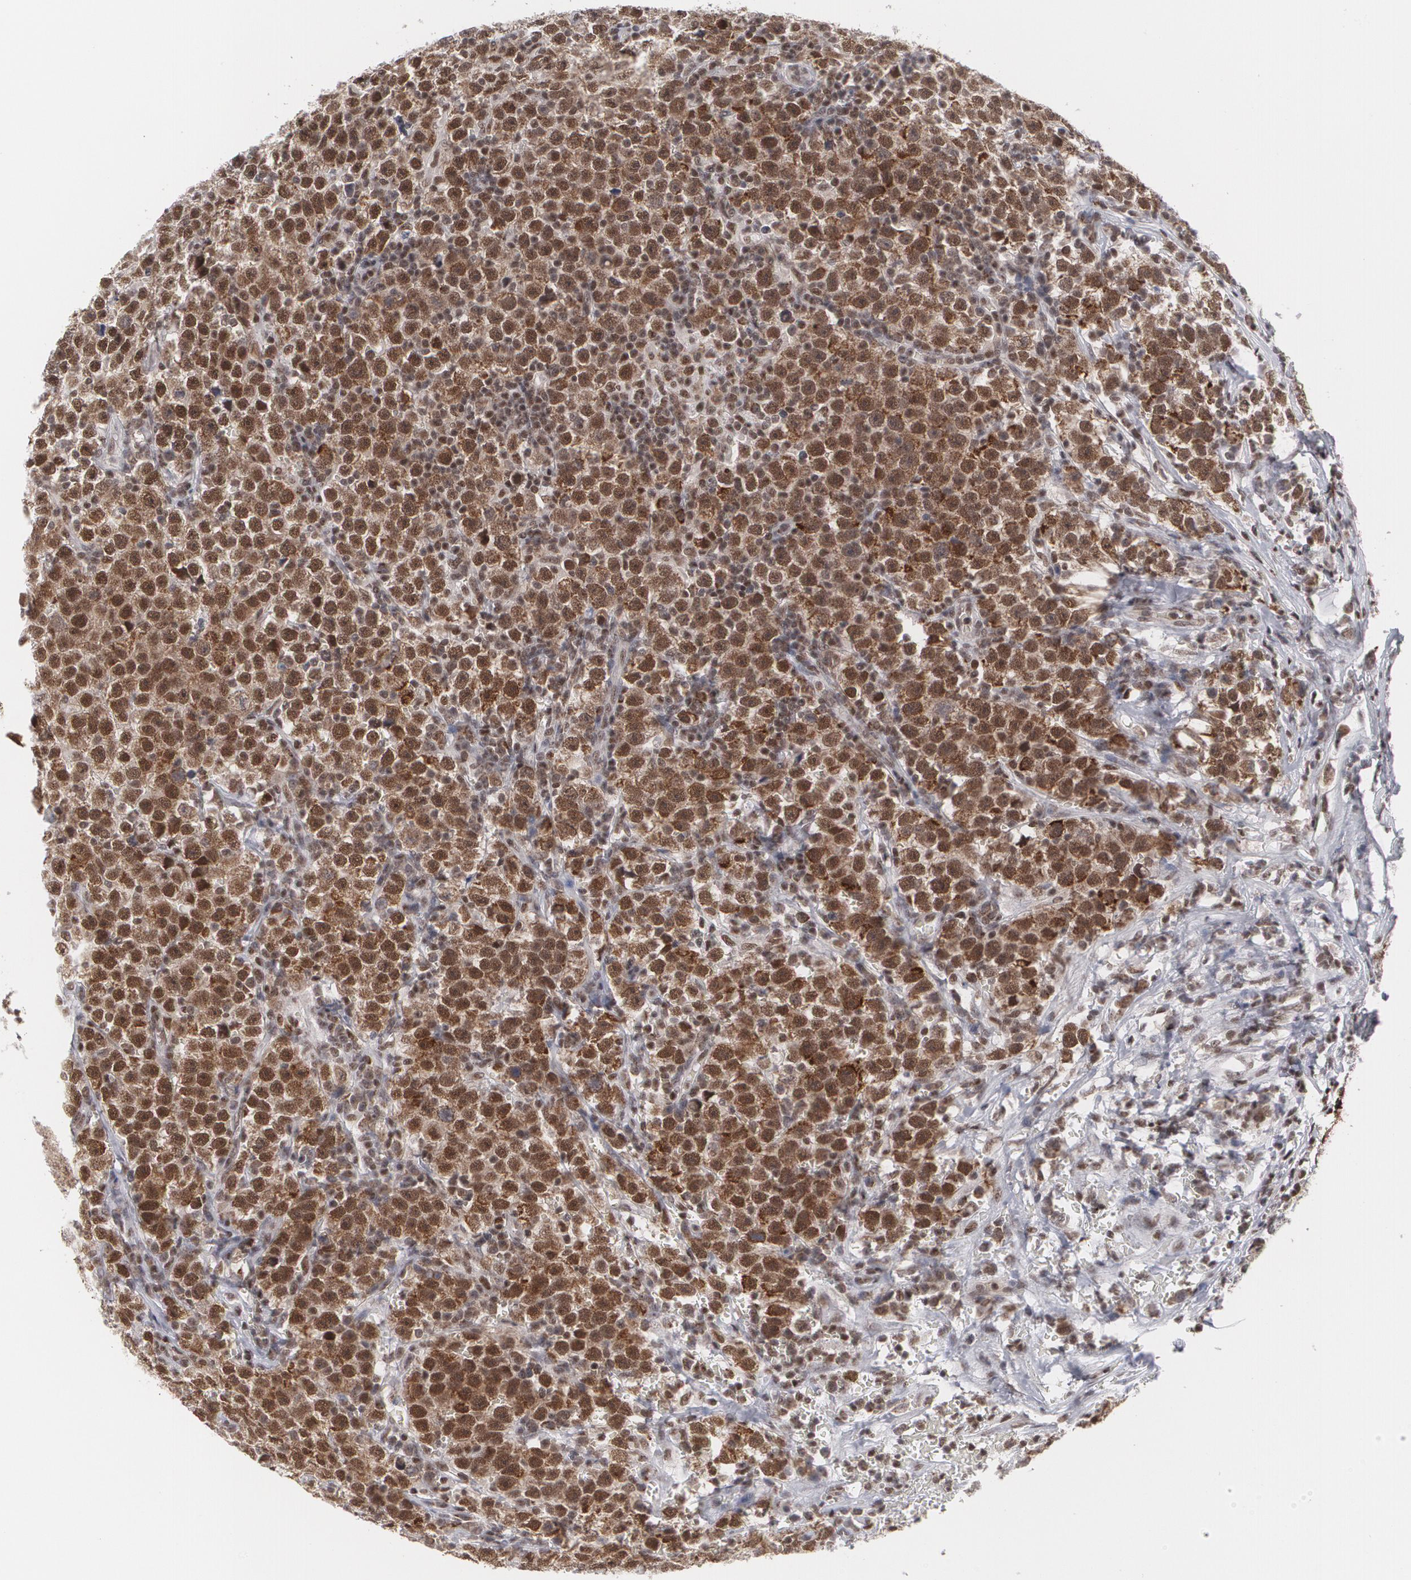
{"staining": {"intensity": "strong", "quantity": ">75%", "location": "cytoplasmic/membranous,nuclear"}, "tissue": "testis cancer", "cell_type": "Tumor cells", "image_type": "cancer", "snomed": [{"axis": "morphology", "description": "Seminoma, NOS"}, {"axis": "topography", "description": "Testis"}], "caption": "Testis seminoma tissue reveals strong cytoplasmic/membranous and nuclear staining in approximately >75% of tumor cells, visualized by immunohistochemistry.", "gene": "MCL1", "patient": {"sex": "male", "age": 43}}